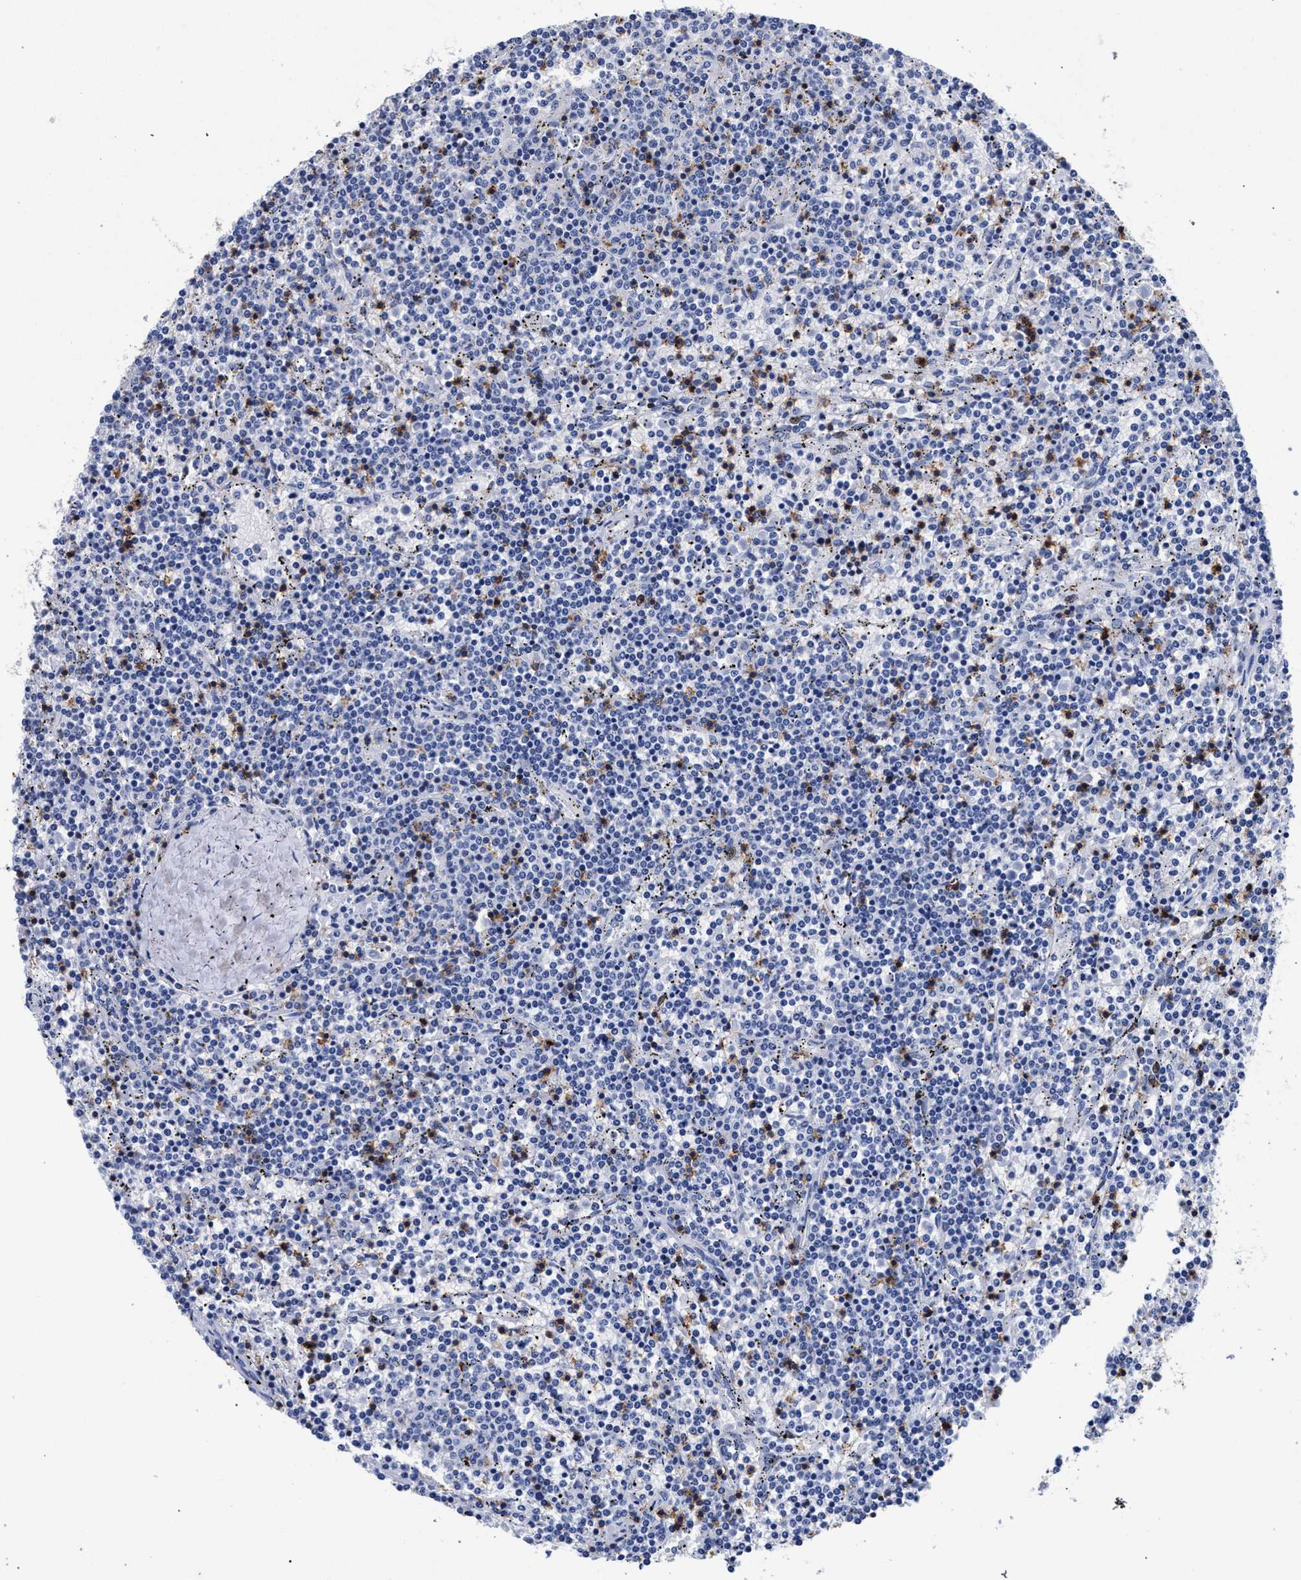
{"staining": {"intensity": "negative", "quantity": "none", "location": "none"}, "tissue": "lymphoma", "cell_type": "Tumor cells", "image_type": "cancer", "snomed": [{"axis": "morphology", "description": "Malignant lymphoma, non-Hodgkin's type, Low grade"}, {"axis": "topography", "description": "Spleen"}], "caption": "DAB (3,3'-diaminobenzidine) immunohistochemical staining of human lymphoma displays no significant staining in tumor cells.", "gene": "KLRK1", "patient": {"sex": "female", "age": 50}}